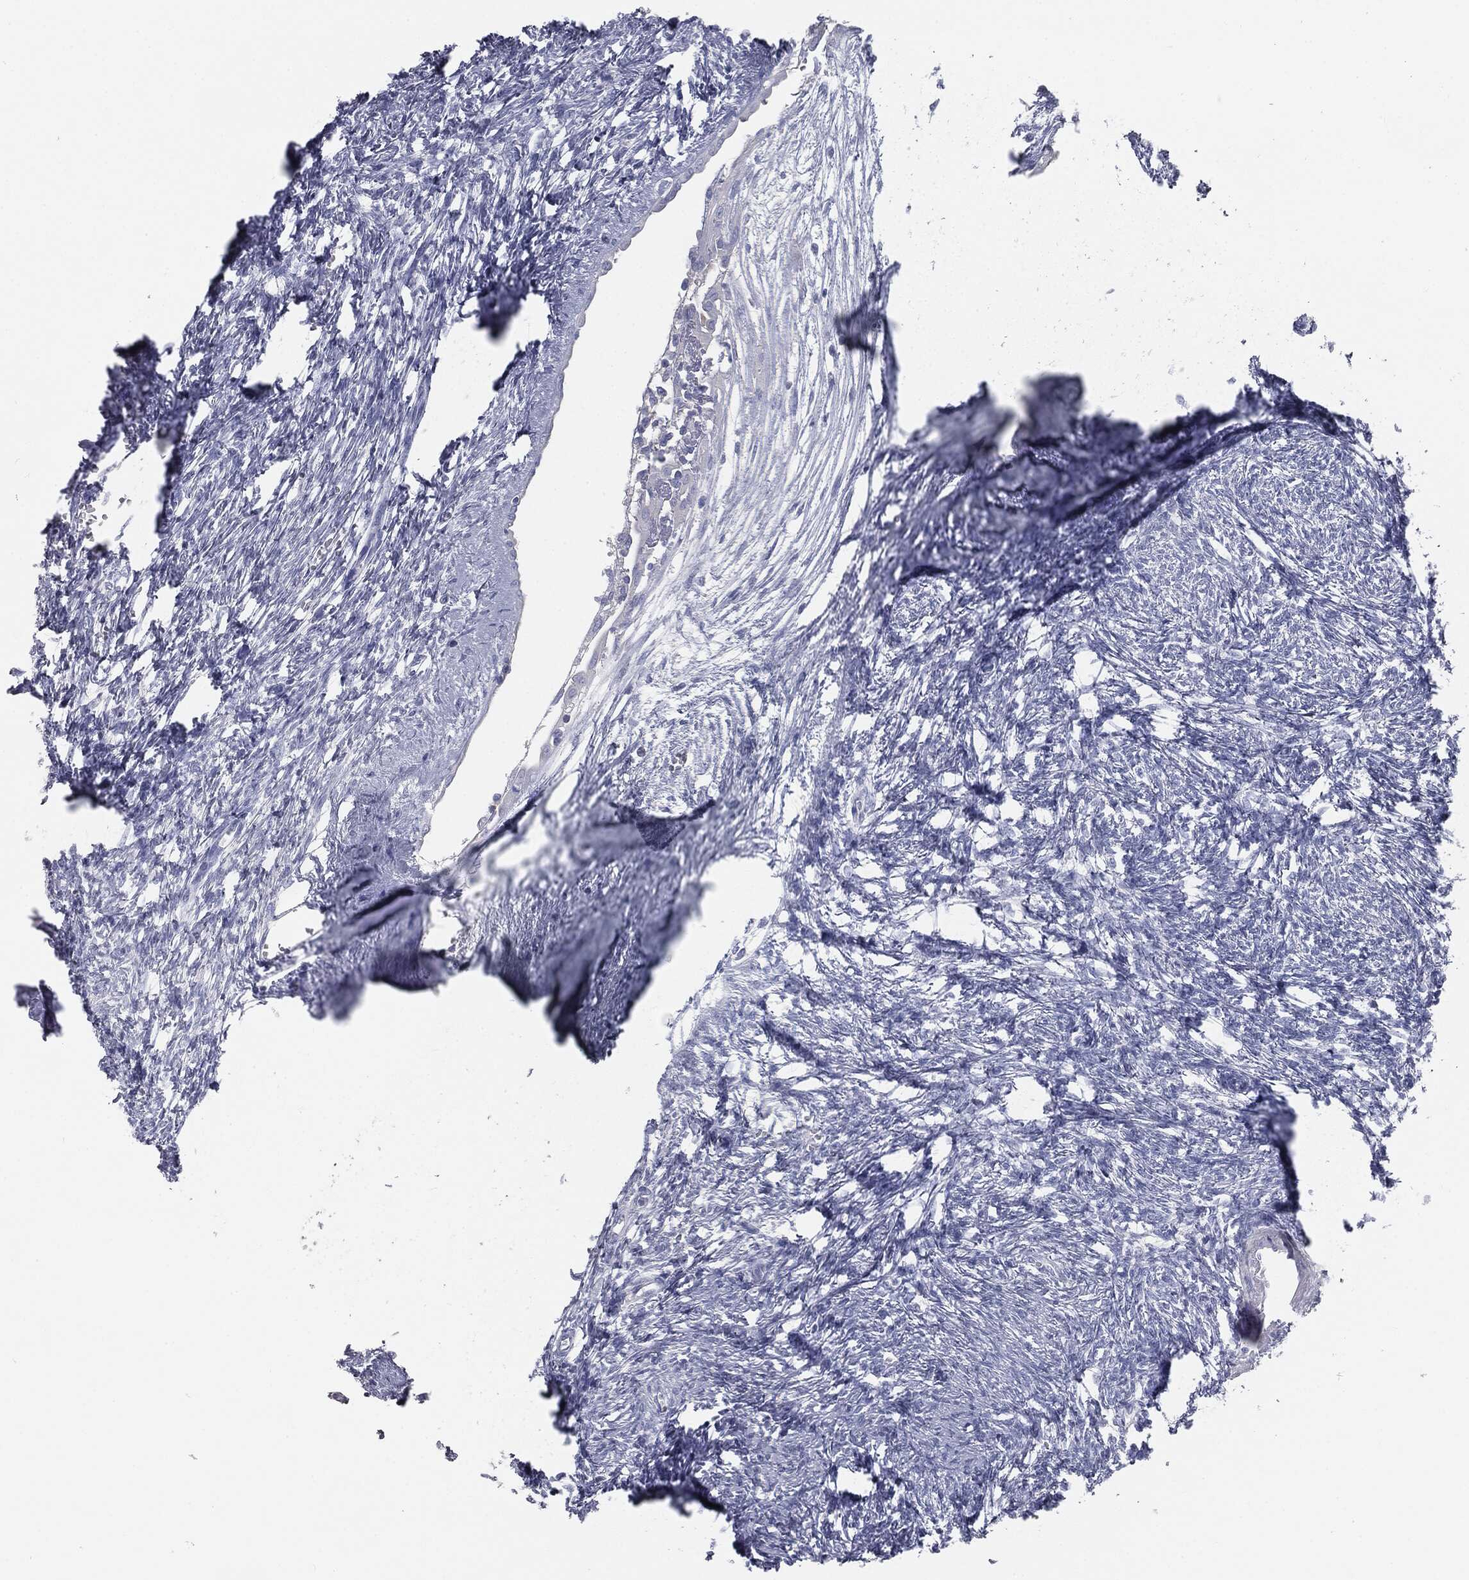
{"staining": {"intensity": "negative", "quantity": "none", "location": "none"}, "tissue": "ovary", "cell_type": "Follicle cells", "image_type": "normal", "snomed": [{"axis": "morphology", "description": "Normal tissue, NOS"}, {"axis": "topography", "description": "Fallopian tube"}, {"axis": "topography", "description": "Ovary"}], "caption": "Photomicrograph shows no significant protein positivity in follicle cells of normal ovary.", "gene": "CAV3", "patient": {"sex": "female", "age": 33}}